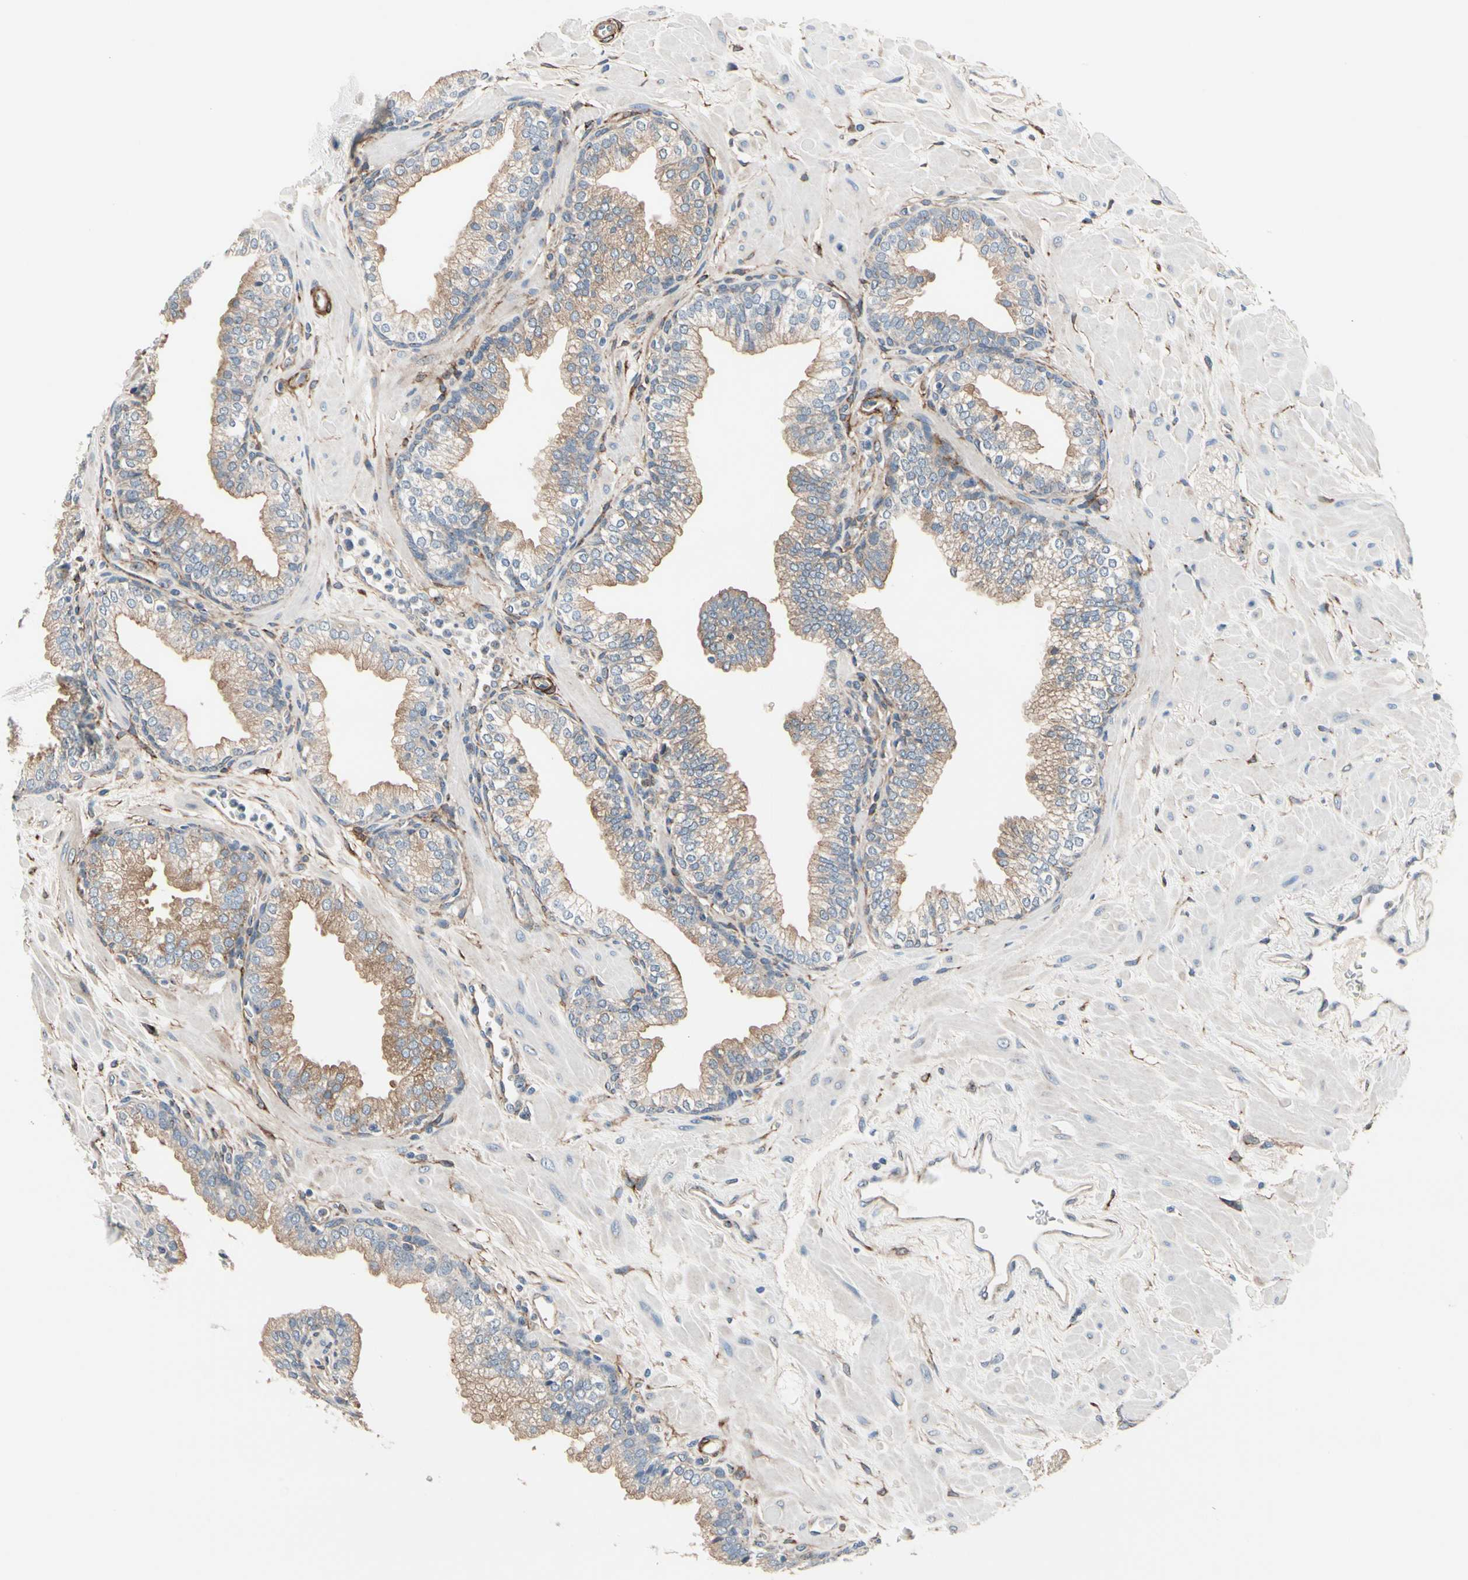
{"staining": {"intensity": "moderate", "quantity": "<25%", "location": "cytoplasmic/membranous"}, "tissue": "prostate", "cell_type": "Glandular cells", "image_type": "normal", "snomed": [{"axis": "morphology", "description": "Normal tissue, NOS"}, {"axis": "topography", "description": "Prostate"}], "caption": "High-power microscopy captured an immunohistochemistry image of normal prostate, revealing moderate cytoplasmic/membranous positivity in approximately <25% of glandular cells.", "gene": "PRKAR2B", "patient": {"sex": "male", "age": 60}}